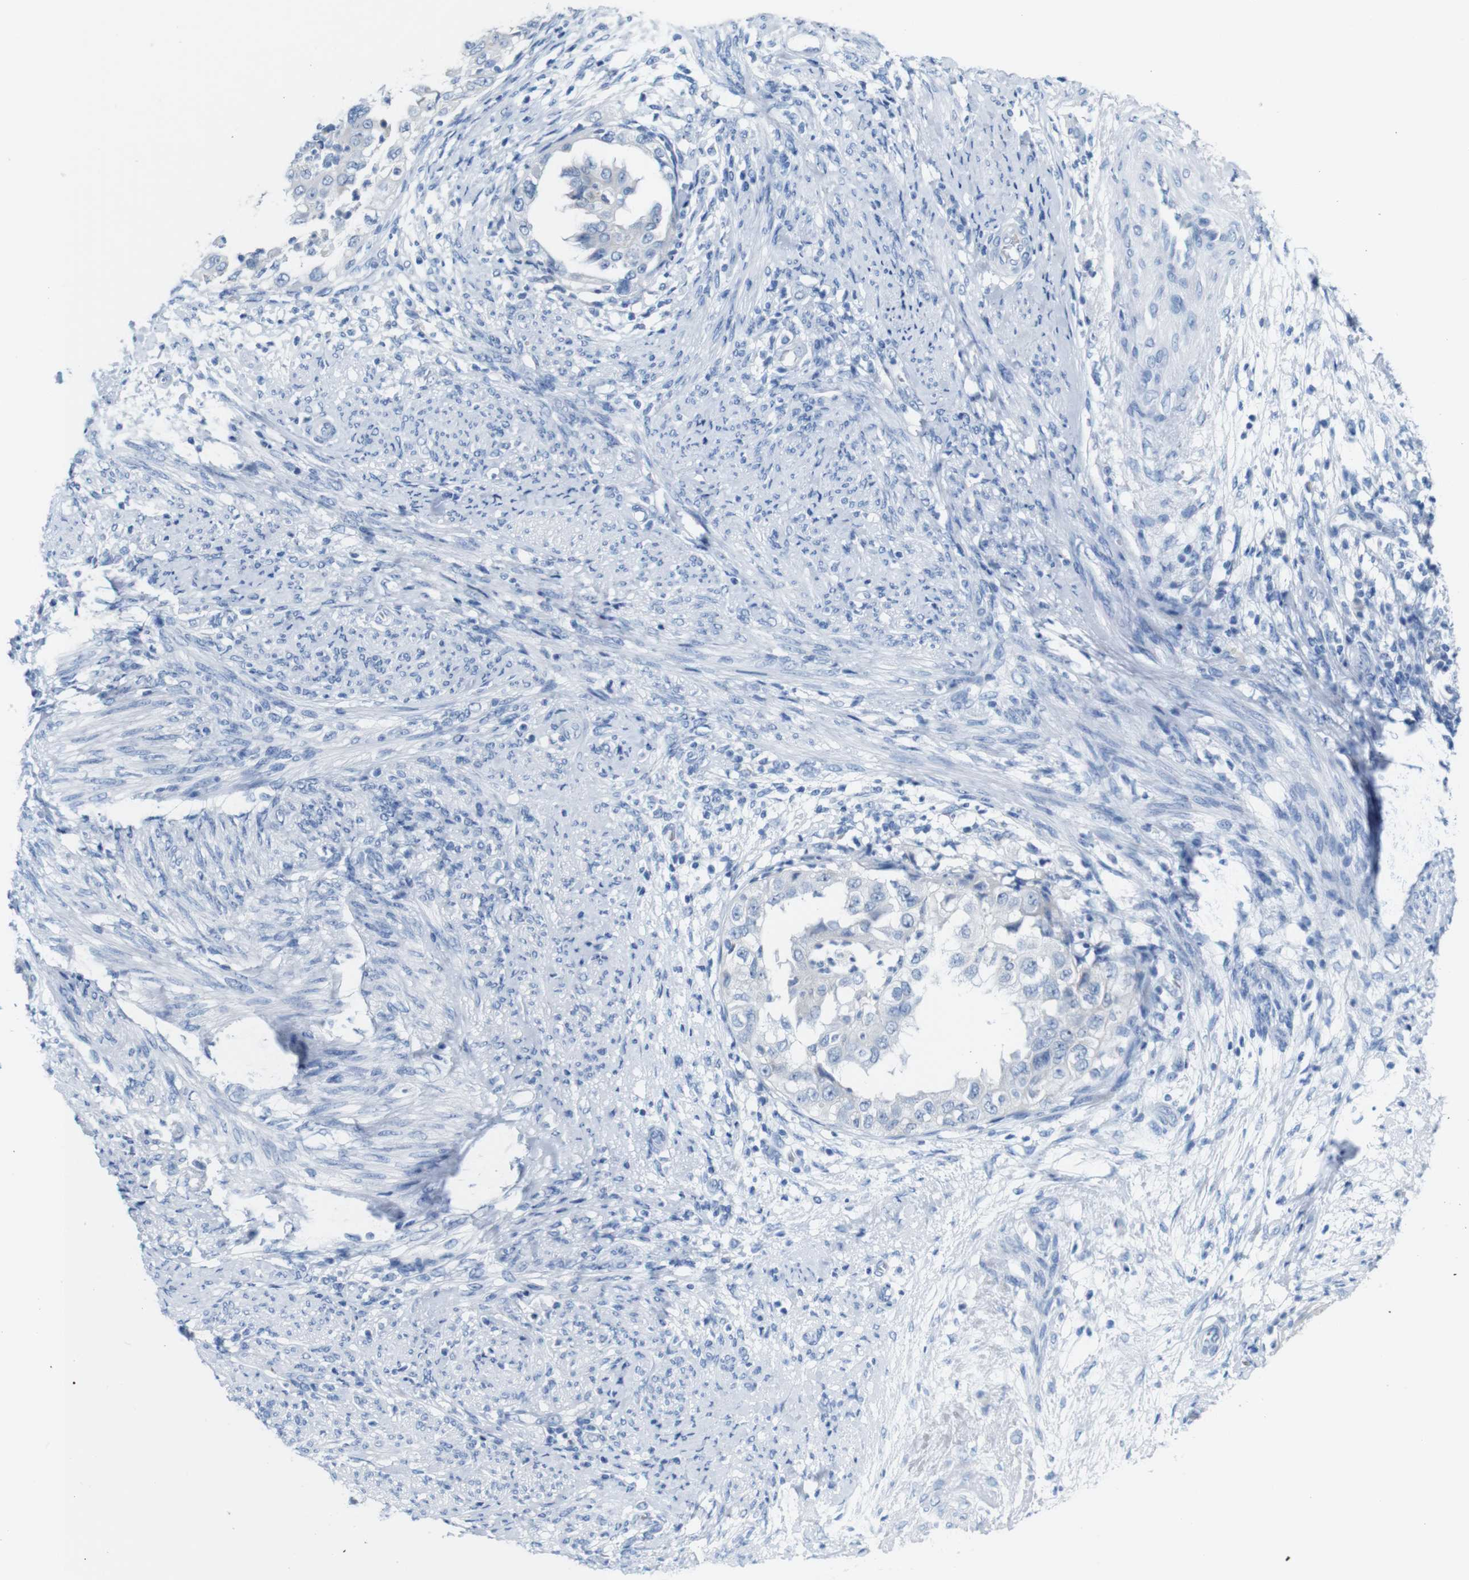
{"staining": {"intensity": "negative", "quantity": "none", "location": "none"}, "tissue": "endometrial cancer", "cell_type": "Tumor cells", "image_type": "cancer", "snomed": [{"axis": "morphology", "description": "Adenocarcinoma, NOS"}, {"axis": "topography", "description": "Endometrium"}], "caption": "This histopathology image is of endometrial cancer stained with immunohistochemistry to label a protein in brown with the nuclei are counter-stained blue. There is no expression in tumor cells.", "gene": "IGSF8", "patient": {"sex": "female", "age": 85}}